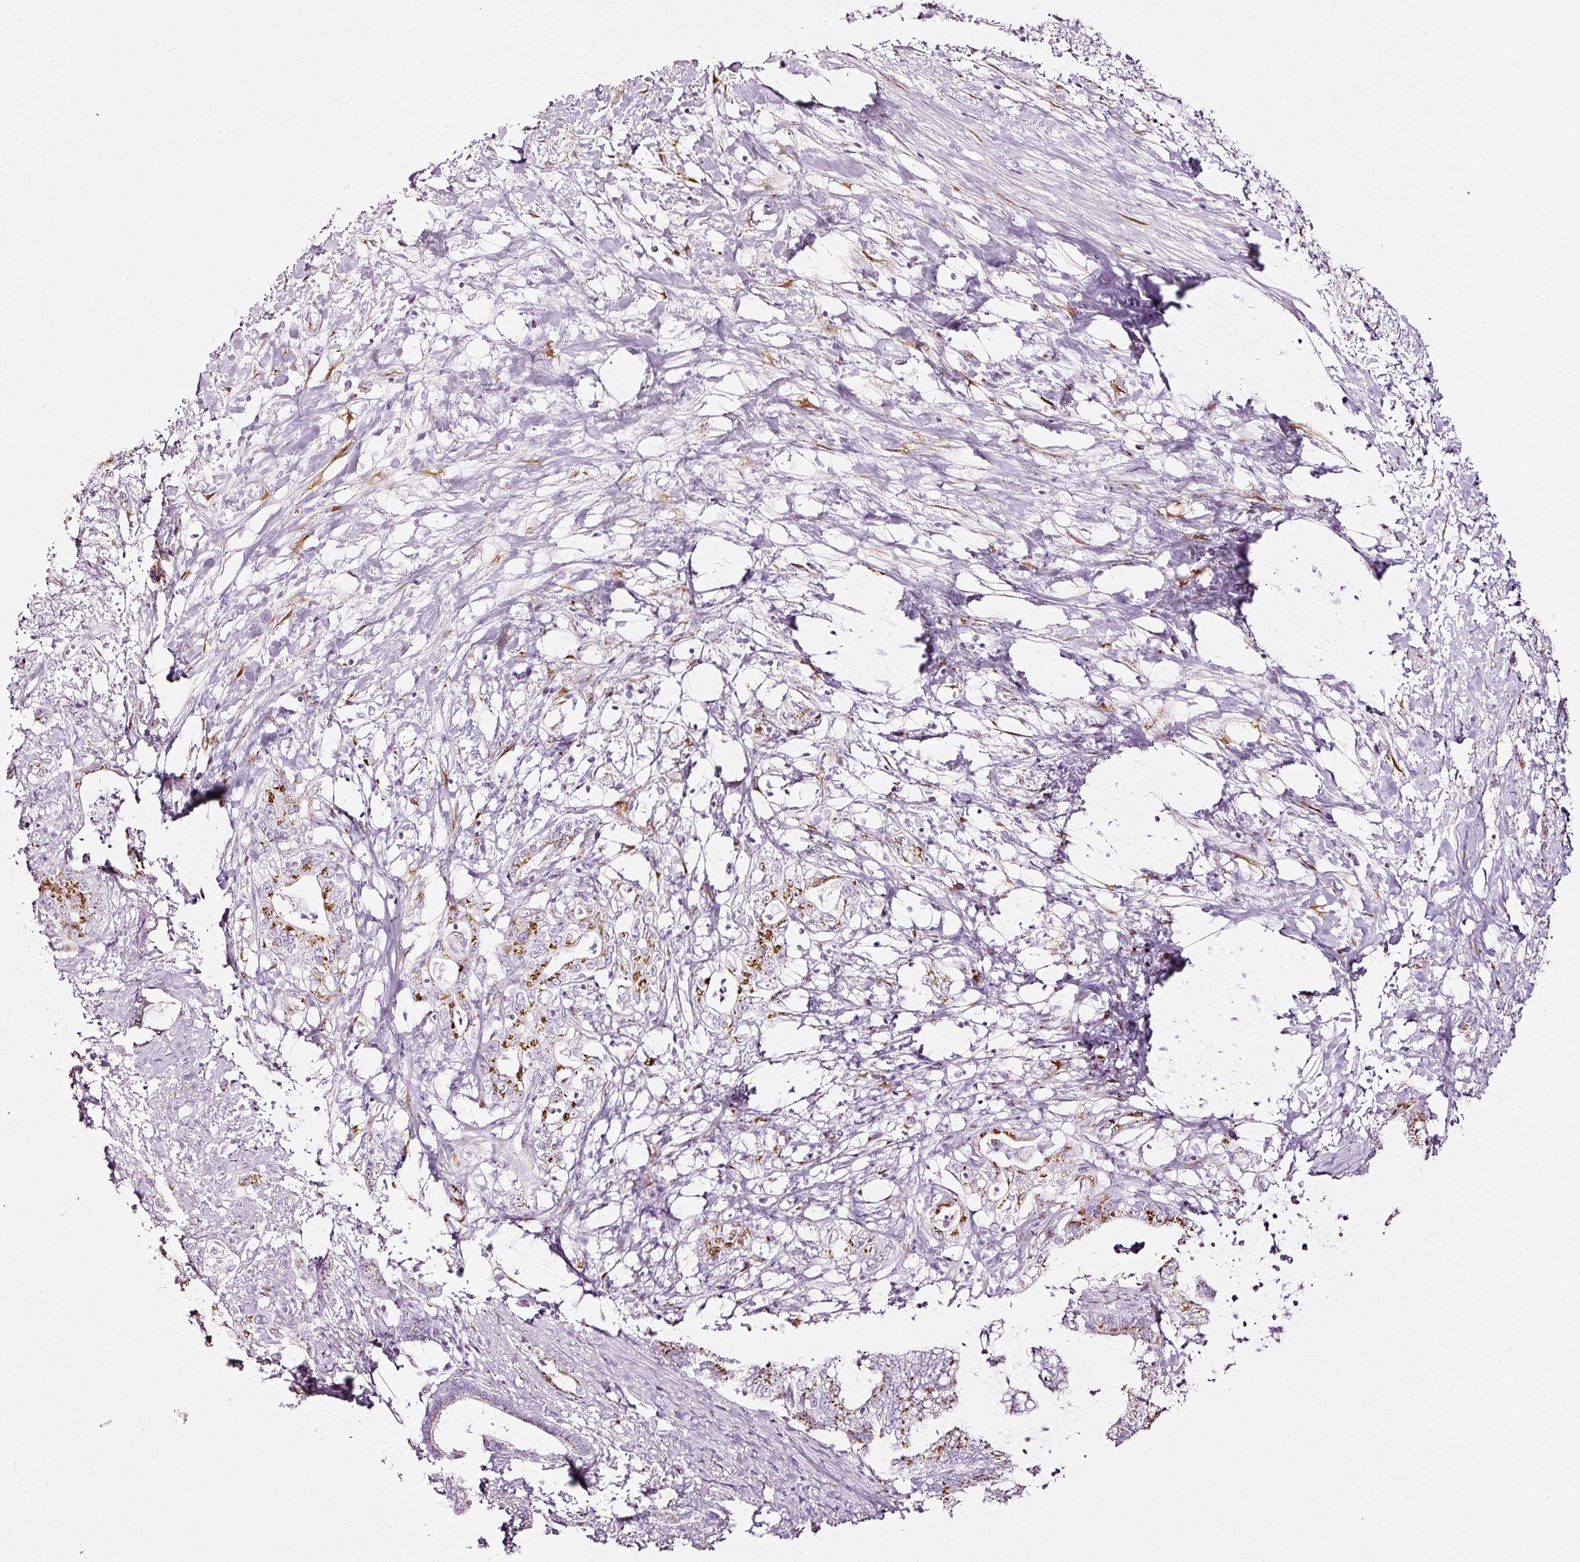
{"staining": {"intensity": "strong", "quantity": "25%-75%", "location": "cytoplasmic/membranous"}, "tissue": "pancreatic cancer", "cell_type": "Tumor cells", "image_type": "cancer", "snomed": [{"axis": "morphology", "description": "Adenocarcinoma, NOS"}, {"axis": "topography", "description": "Pancreas"}], "caption": "Immunohistochemical staining of human pancreatic adenocarcinoma reveals high levels of strong cytoplasmic/membranous protein expression in about 25%-75% of tumor cells. (Brightfield microscopy of DAB IHC at high magnification).", "gene": "SDF4", "patient": {"sex": "female", "age": 73}}